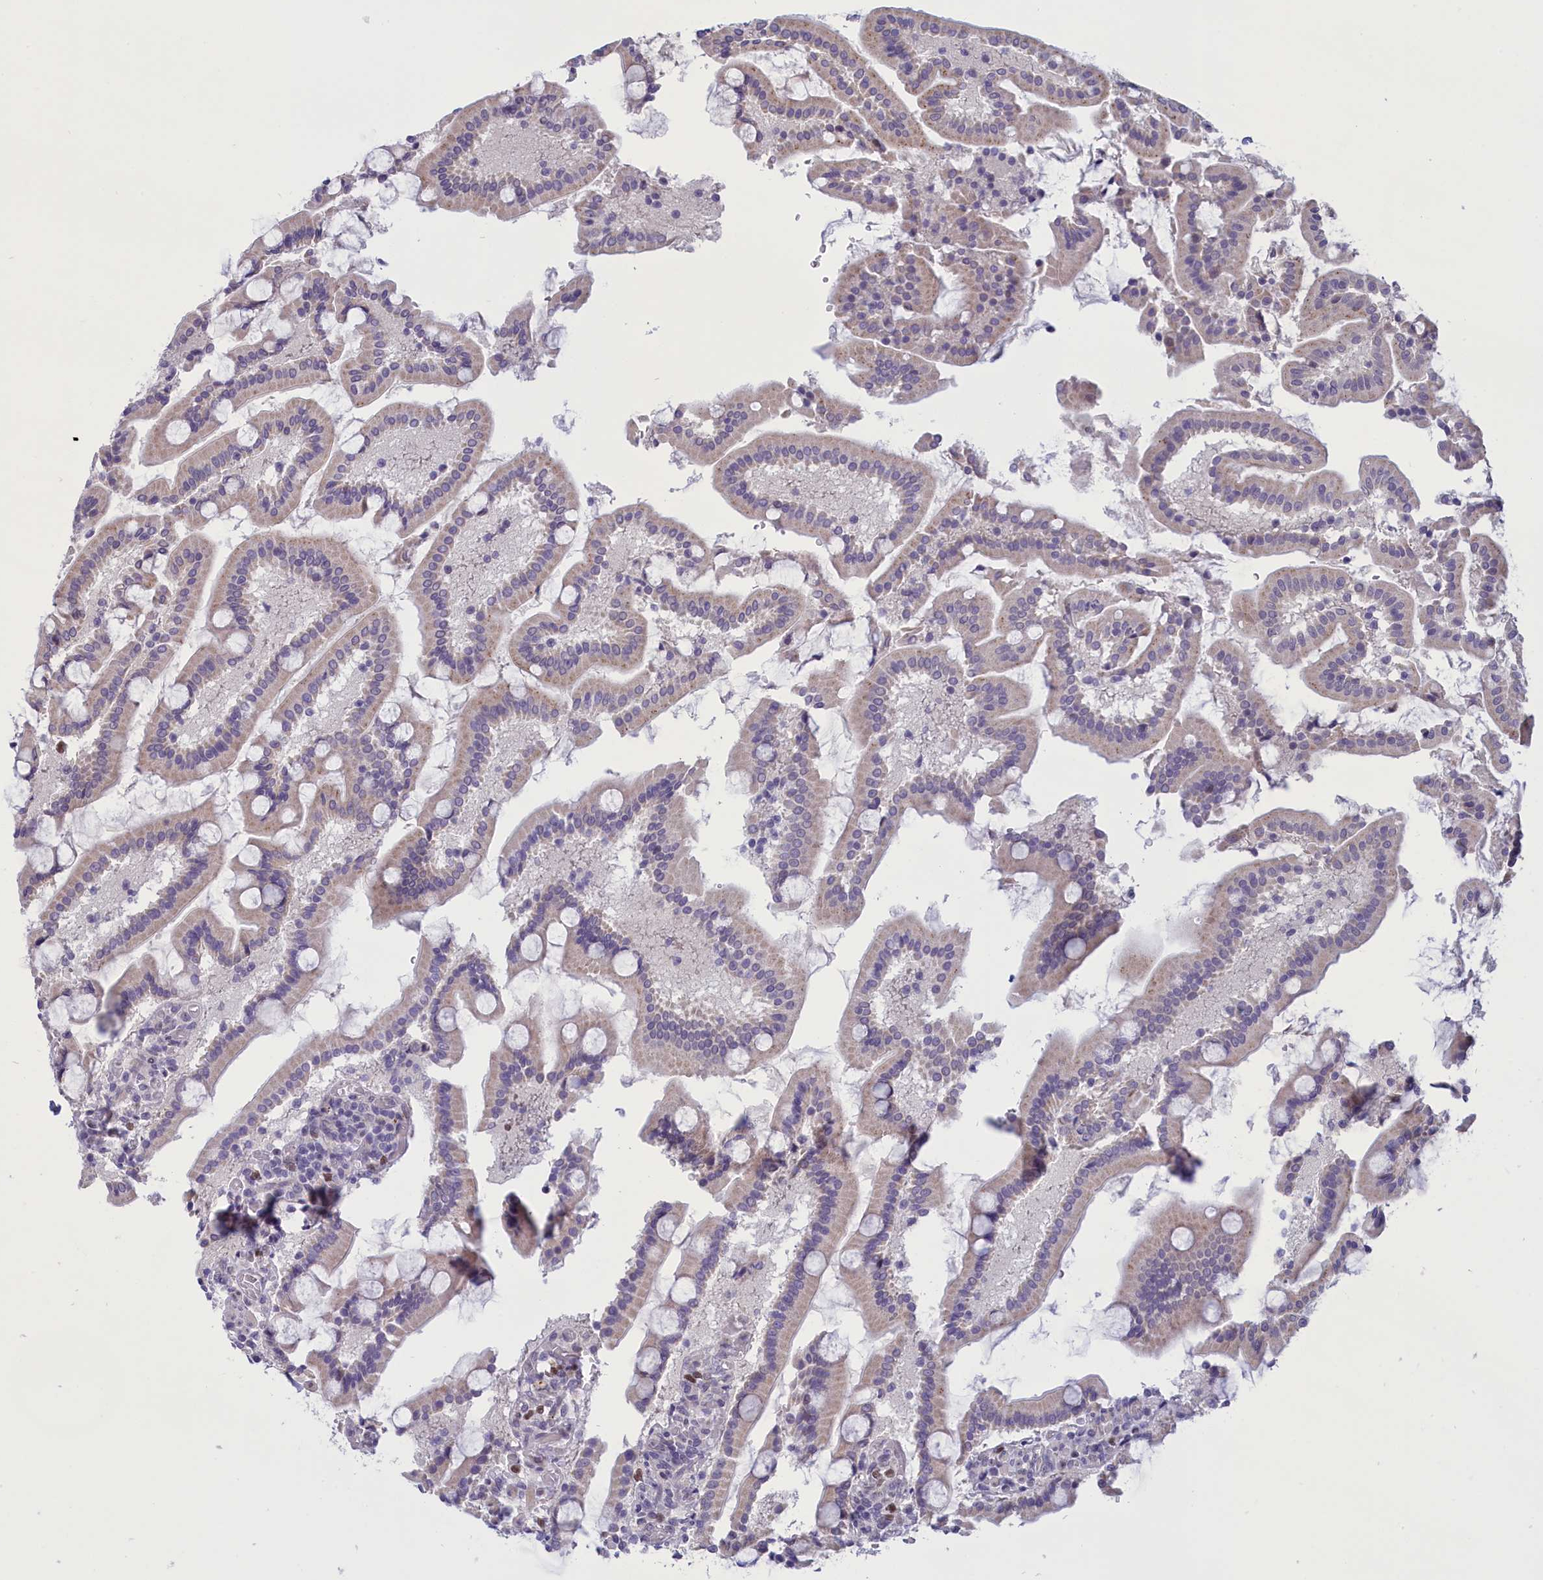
{"staining": {"intensity": "negative", "quantity": "none", "location": "none"}, "tissue": "duodenum", "cell_type": "Glandular cells", "image_type": "normal", "snomed": [{"axis": "morphology", "description": "Normal tissue, NOS"}, {"axis": "topography", "description": "Duodenum"}], "caption": "DAB immunohistochemical staining of unremarkable human duodenum displays no significant staining in glandular cells. (DAB immunohistochemistry (IHC) visualized using brightfield microscopy, high magnification).", "gene": "ELOA2", "patient": {"sex": "male", "age": 55}}